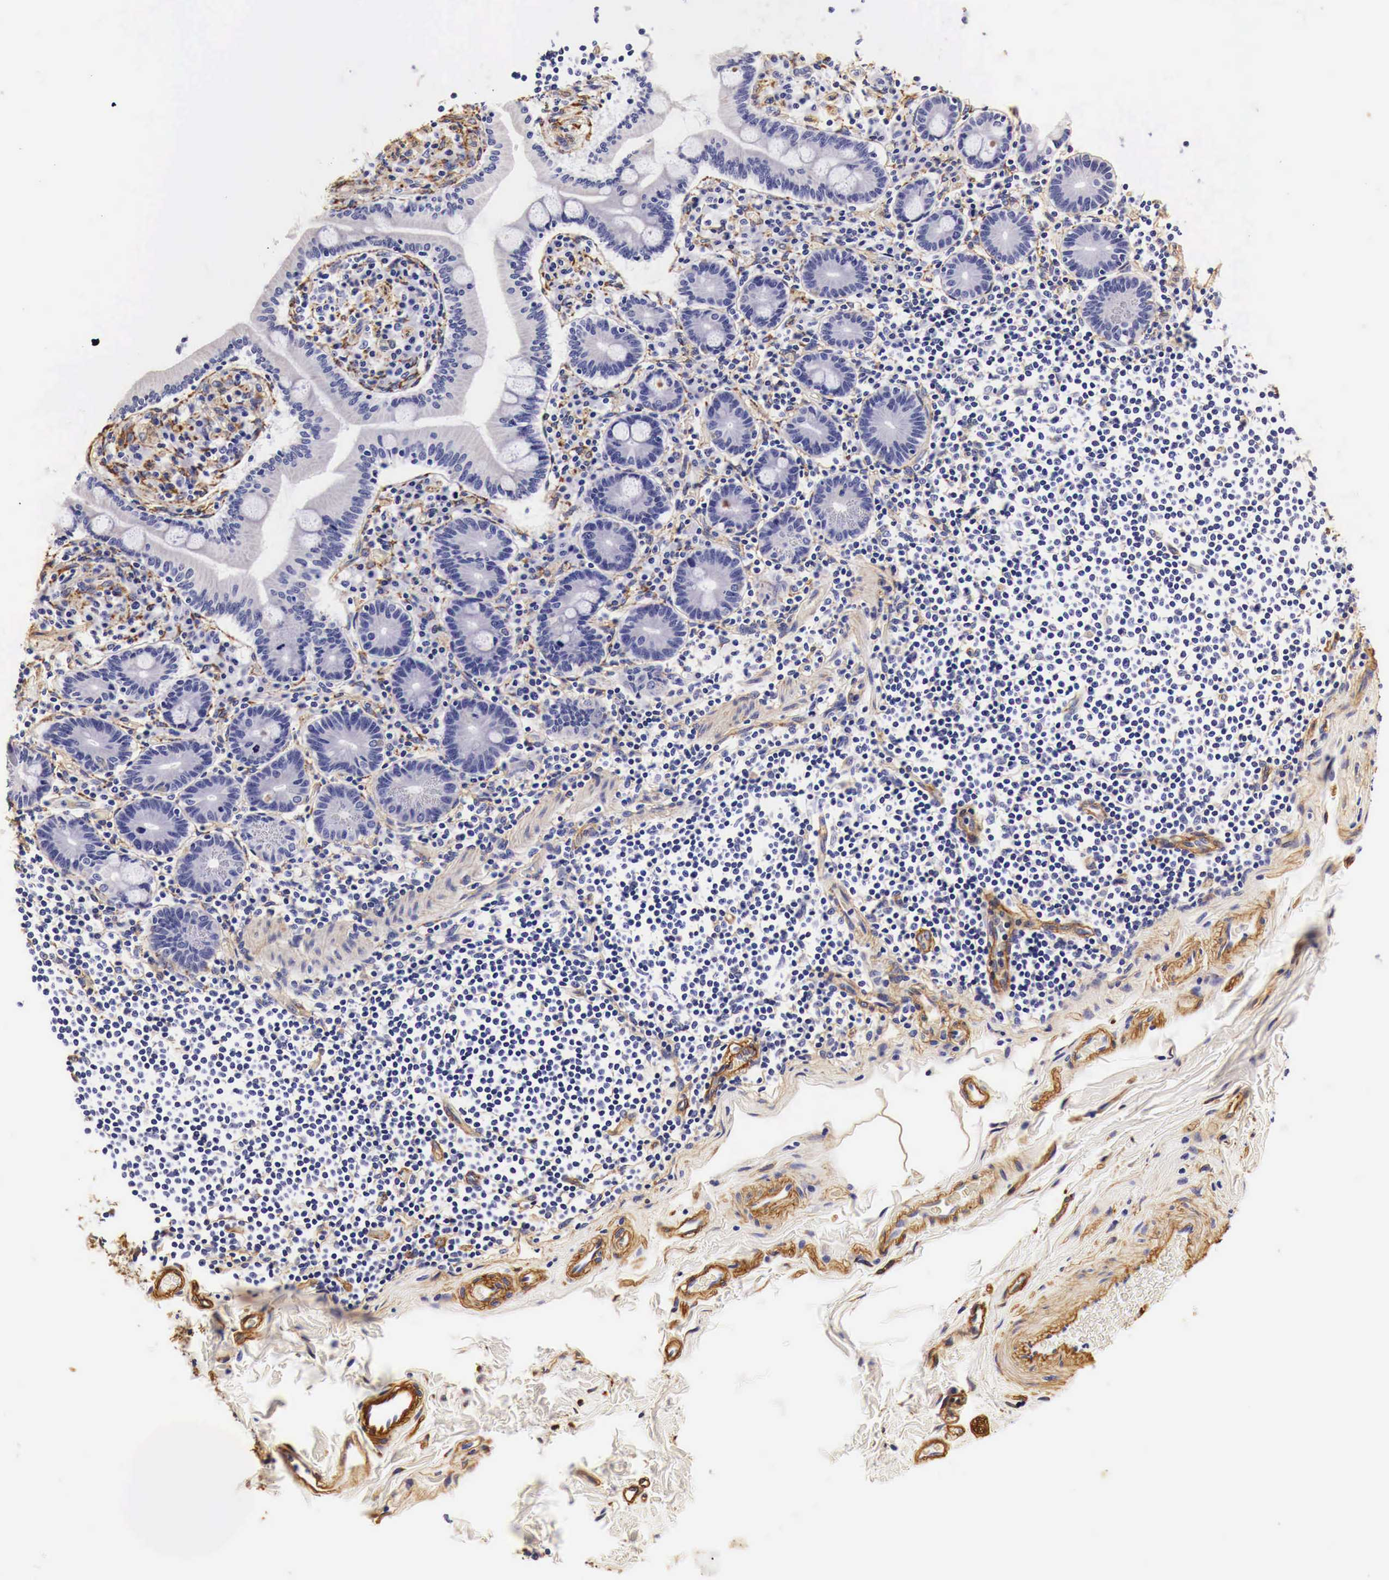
{"staining": {"intensity": "moderate", "quantity": ">75%", "location": "cytoplasmic/membranous"}, "tissue": "adipose tissue", "cell_type": "Adipocytes", "image_type": "normal", "snomed": [{"axis": "morphology", "description": "Normal tissue, NOS"}, {"axis": "topography", "description": "Duodenum"}], "caption": "Adipocytes show medium levels of moderate cytoplasmic/membranous staining in about >75% of cells in normal adipose tissue.", "gene": "LAMB2", "patient": {"sex": "male", "age": 63}}